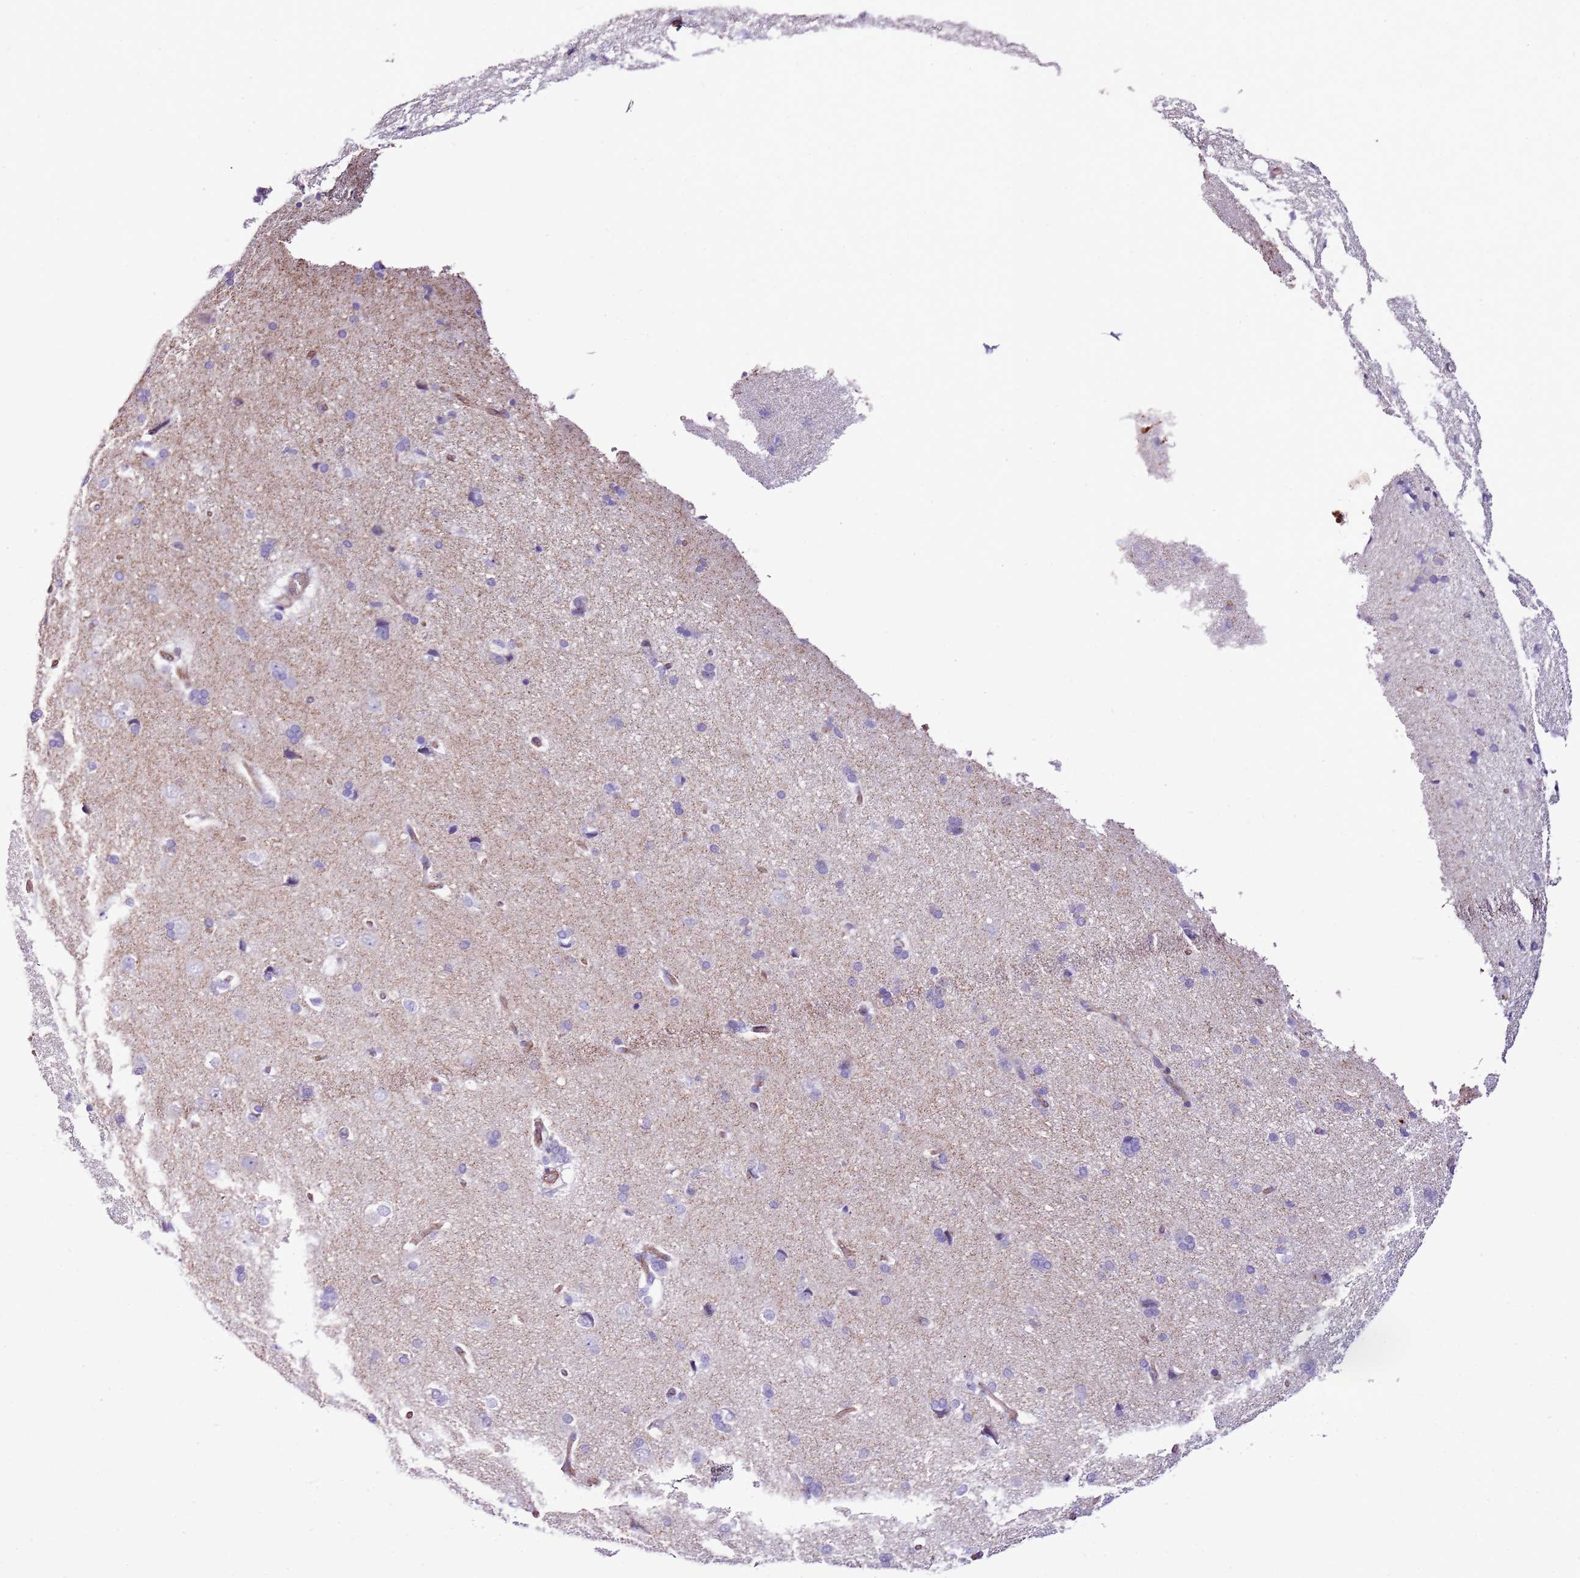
{"staining": {"intensity": "moderate", "quantity": "25%-75%", "location": "cytoplasmic/membranous"}, "tissue": "cerebral cortex", "cell_type": "Endothelial cells", "image_type": "normal", "snomed": [{"axis": "morphology", "description": "Normal tissue, NOS"}, {"axis": "topography", "description": "Cerebral cortex"}], "caption": "Immunohistochemistry (DAB (3,3'-diaminobenzidine)) staining of benign cerebral cortex reveals moderate cytoplasmic/membranous protein staining in approximately 25%-75% of endothelial cells.", "gene": "GFRAL", "patient": {"sex": "male", "age": 62}}